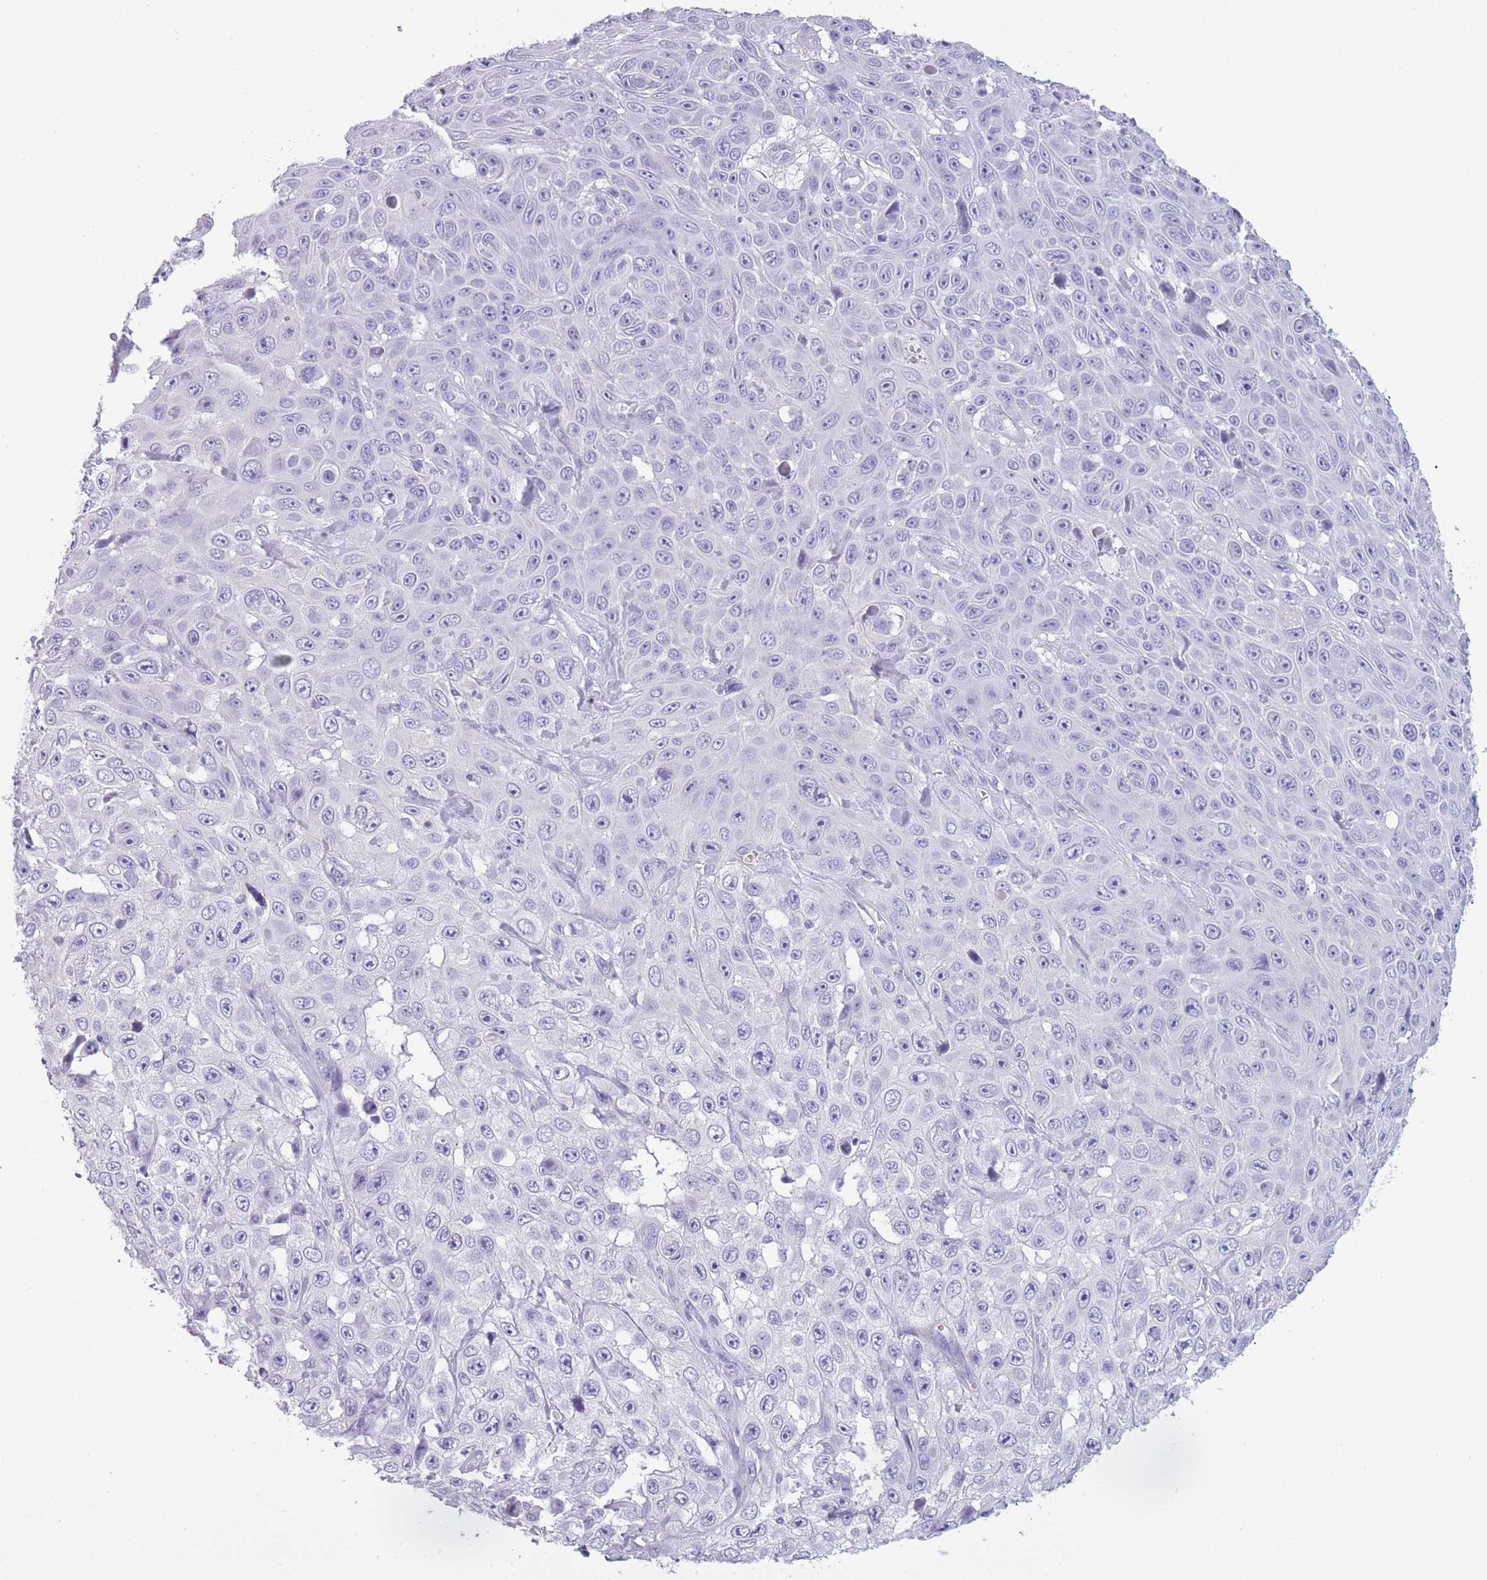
{"staining": {"intensity": "negative", "quantity": "none", "location": "none"}, "tissue": "skin cancer", "cell_type": "Tumor cells", "image_type": "cancer", "snomed": [{"axis": "morphology", "description": "Squamous cell carcinoma, NOS"}, {"axis": "topography", "description": "Skin"}], "caption": "This micrograph is of skin squamous cell carcinoma stained with immunohistochemistry to label a protein in brown with the nuclei are counter-stained blue. There is no staining in tumor cells.", "gene": "OR7C1", "patient": {"sex": "male", "age": 82}}